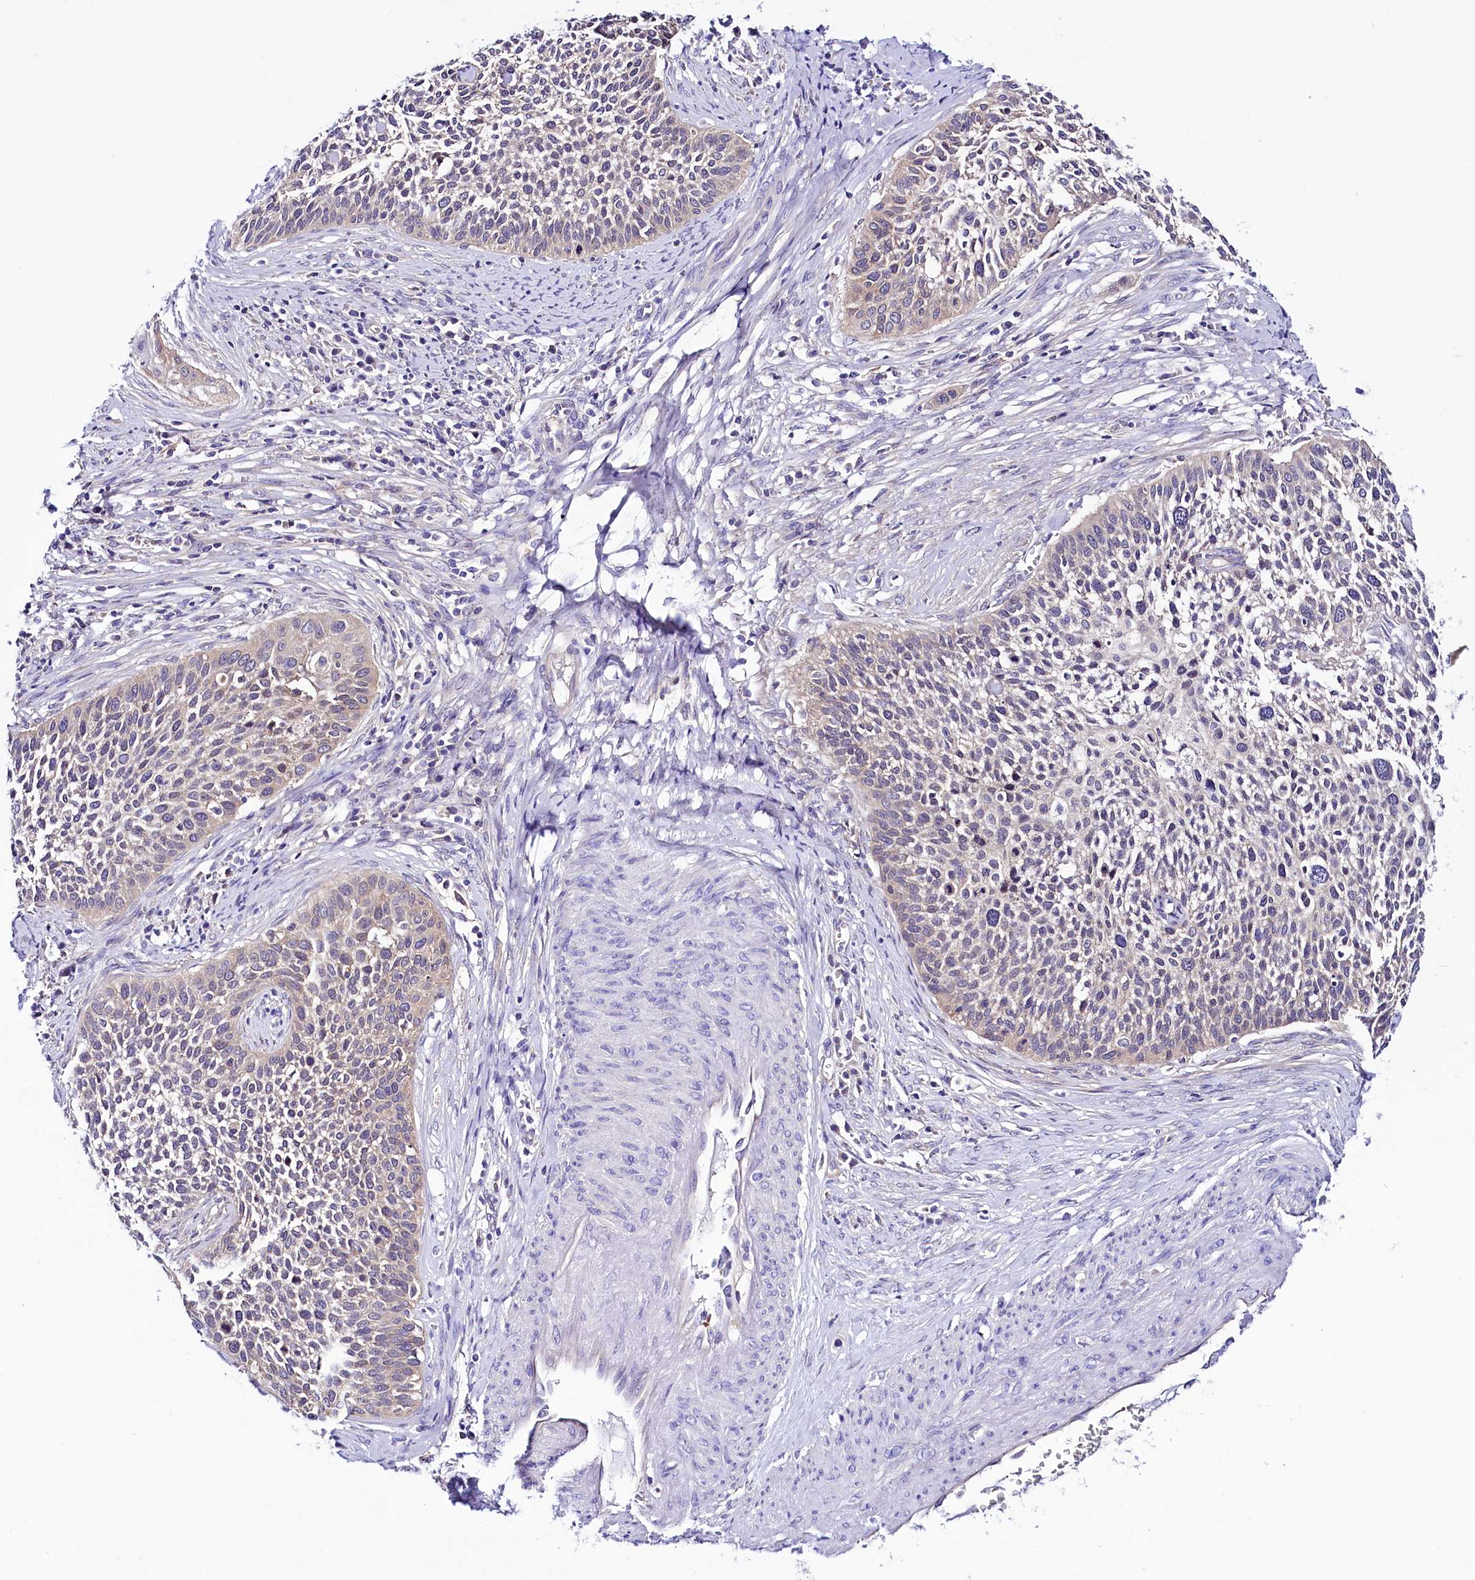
{"staining": {"intensity": "negative", "quantity": "none", "location": "none"}, "tissue": "cervical cancer", "cell_type": "Tumor cells", "image_type": "cancer", "snomed": [{"axis": "morphology", "description": "Squamous cell carcinoma, NOS"}, {"axis": "topography", "description": "Cervix"}], "caption": "Tumor cells show no significant protein expression in squamous cell carcinoma (cervical).", "gene": "ABHD5", "patient": {"sex": "female", "age": 34}}